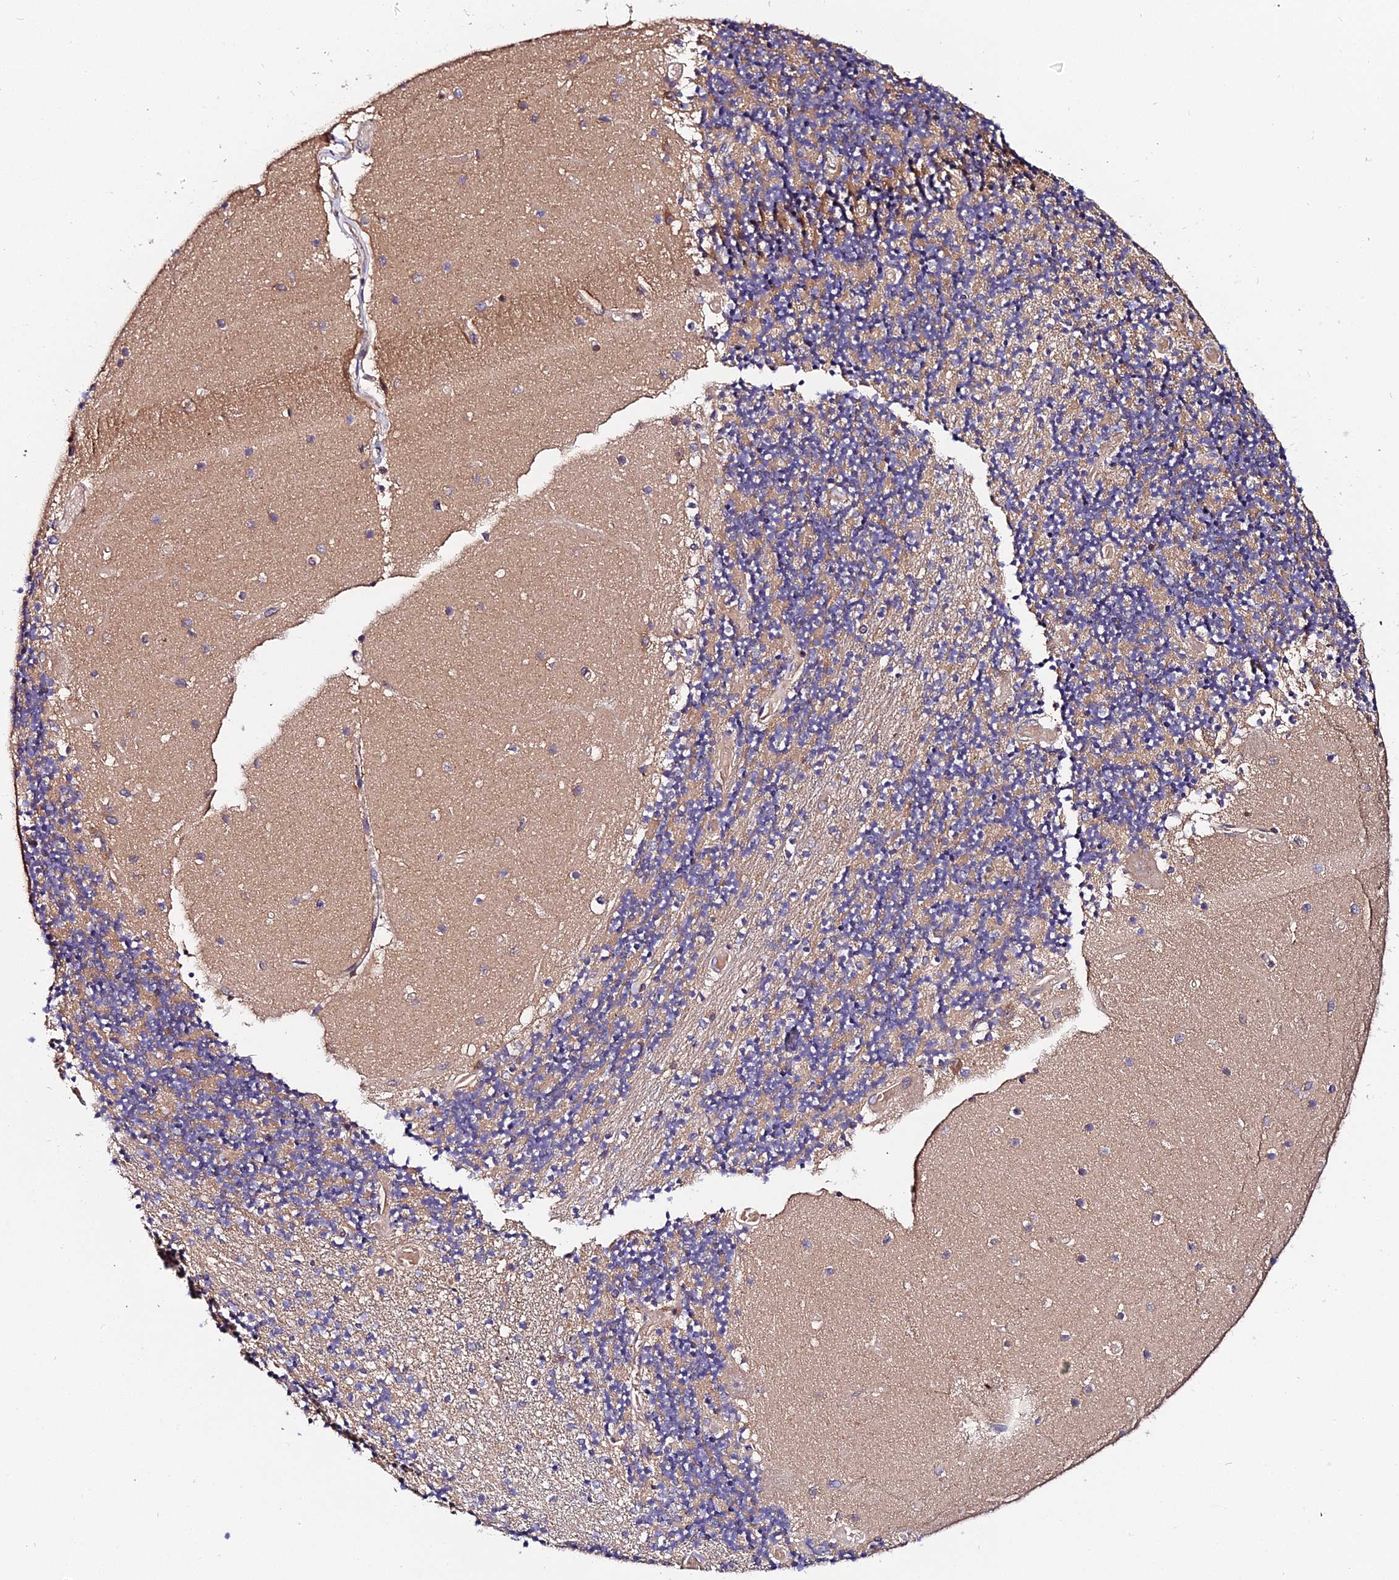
{"staining": {"intensity": "weak", "quantity": "25%-75%", "location": "cytoplasmic/membranous"}, "tissue": "cerebellum", "cell_type": "Cells in granular layer", "image_type": "normal", "snomed": [{"axis": "morphology", "description": "Normal tissue, NOS"}, {"axis": "topography", "description": "Cerebellum"}], "caption": "This is a photomicrograph of immunohistochemistry staining of unremarkable cerebellum, which shows weak expression in the cytoplasmic/membranous of cells in granular layer.", "gene": "ZBED8", "patient": {"sex": "female", "age": 28}}